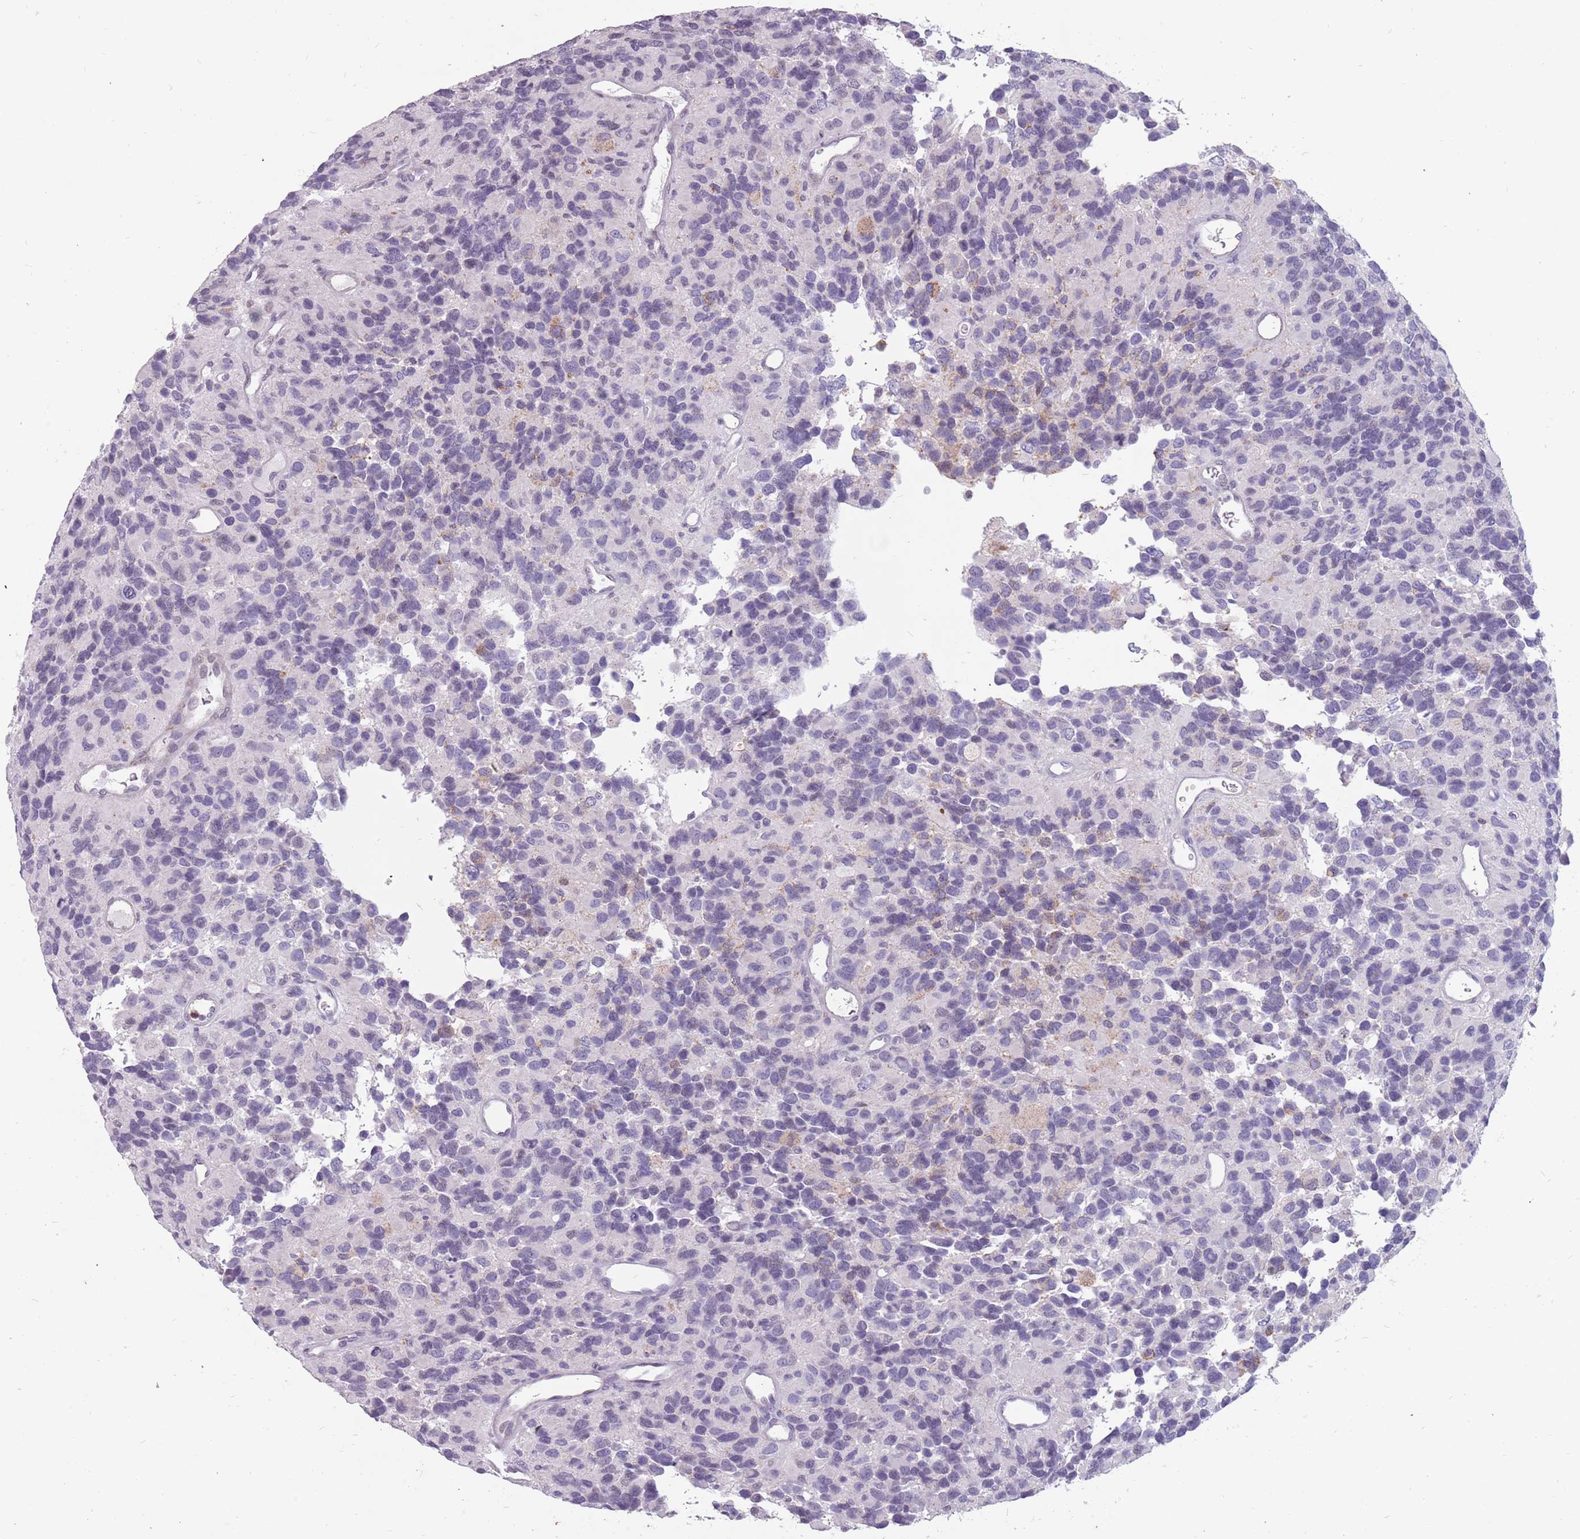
{"staining": {"intensity": "negative", "quantity": "none", "location": "none"}, "tissue": "glioma", "cell_type": "Tumor cells", "image_type": "cancer", "snomed": [{"axis": "morphology", "description": "Glioma, malignant, High grade"}, {"axis": "topography", "description": "Brain"}], "caption": "This is an immunohistochemistry histopathology image of human glioma. There is no staining in tumor cells.", "gene": "NEK6", "patient": {"sex": "male", "age": 77}}